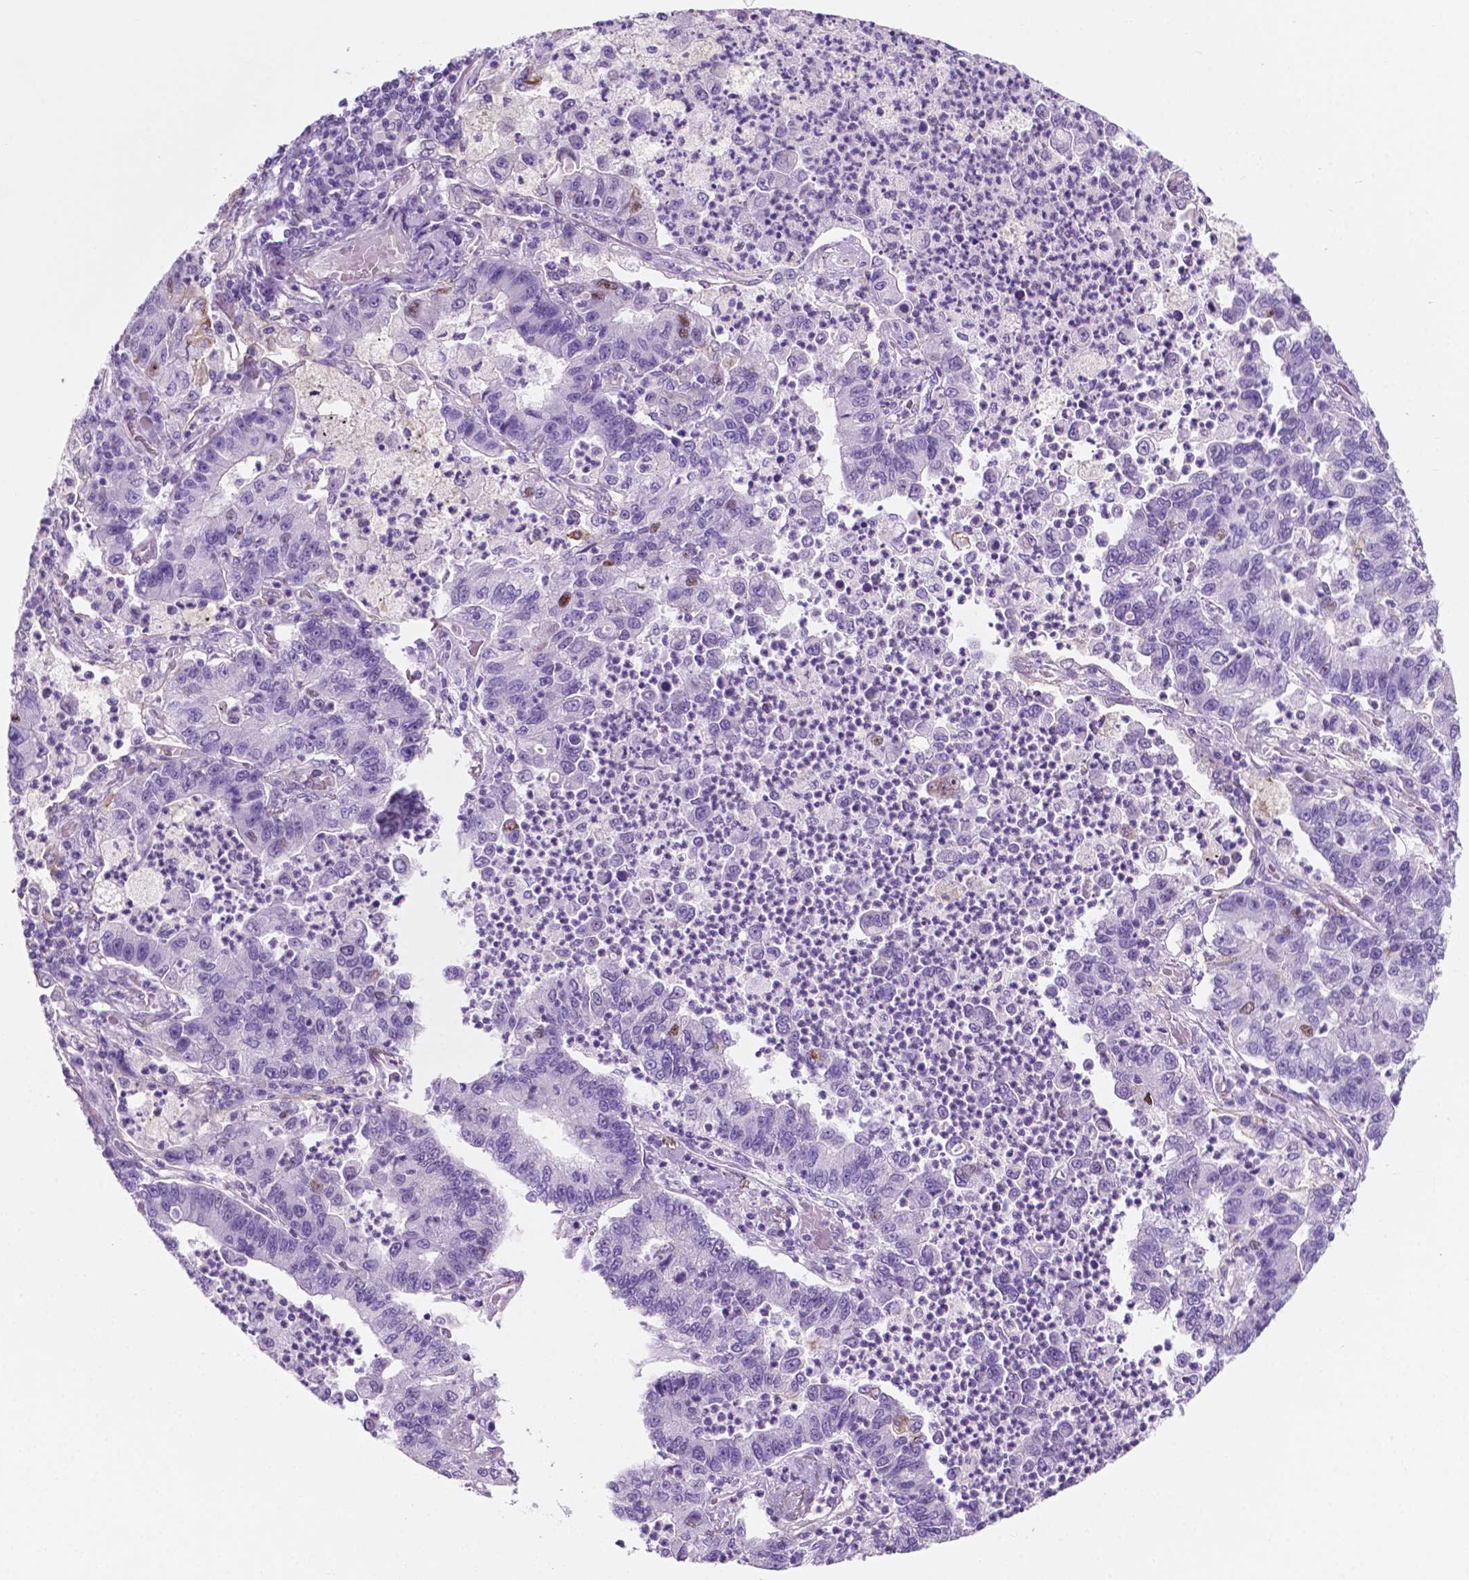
{"staining": {"intensity": "negative", "quantity": "none", "location": "none"}, "tissue": "lung cancer", "cell_type": "Tumor cells", "image_type": "cancer", "snomed": [{"axis": "morphology", "description": "Adenocarcinoma, NOS"}, {"axis": "topography", "description": "Lung"}], "caption": "Immunohistochemistry (IHC) photomicrograph of neoplastic tissue: human lung cancer stained with DAB demonstrates no significant protein expression in tumor cells. (Immunohistochemistry, brightfield microscopy, high magnification).", "gene": "EPPK1", "patient": {"sex": "female", "age": 57}}